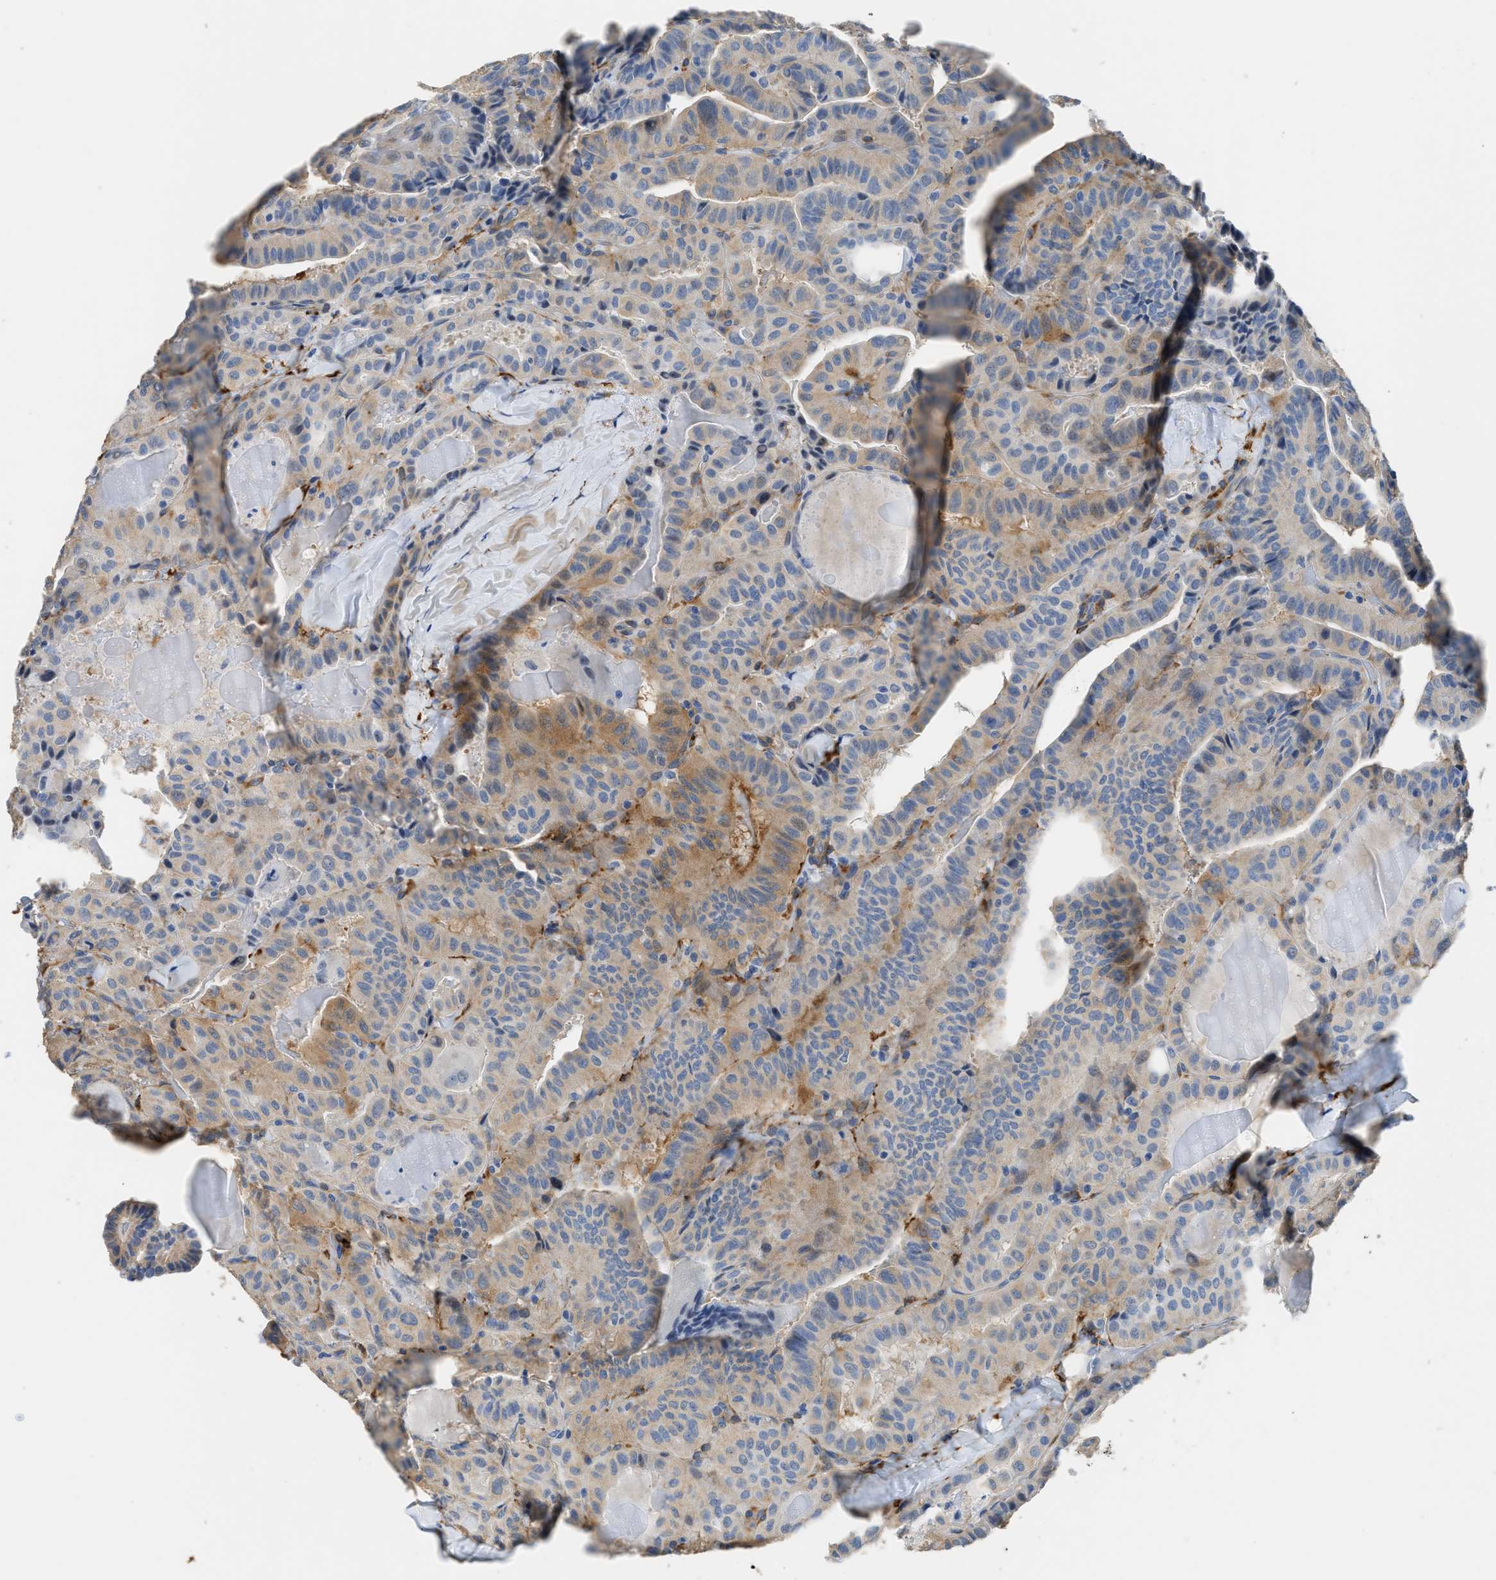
{"staining": {"intensity": "moderate", "quantity": "25%-75%", "location": "cytoplasmic/membranous"}, "tissue": "thyroid cancer", "cell_type": "Tumor cells", "image_type": "cancer", "snomed": [{"axis": "morphology", "description": "Papillary adenocarcinoma, NOS"}, {"axis": "topography", "description": "Thyroid gland"}], "caption": "Thyroid cancer (papillary adenocarcinoma) tissue exhibits moderate cytoplasmic/membranous positivity in approximately 25%-75% of tumor cells, visualized by immunohistochemistry. The staining was performed using DAB, with brown indicating positive protein expression. Nuclei are stained blue with hematoxylin.", "gene": "ZSWIM5", "patient": {"sex": "male", "age": 77}}